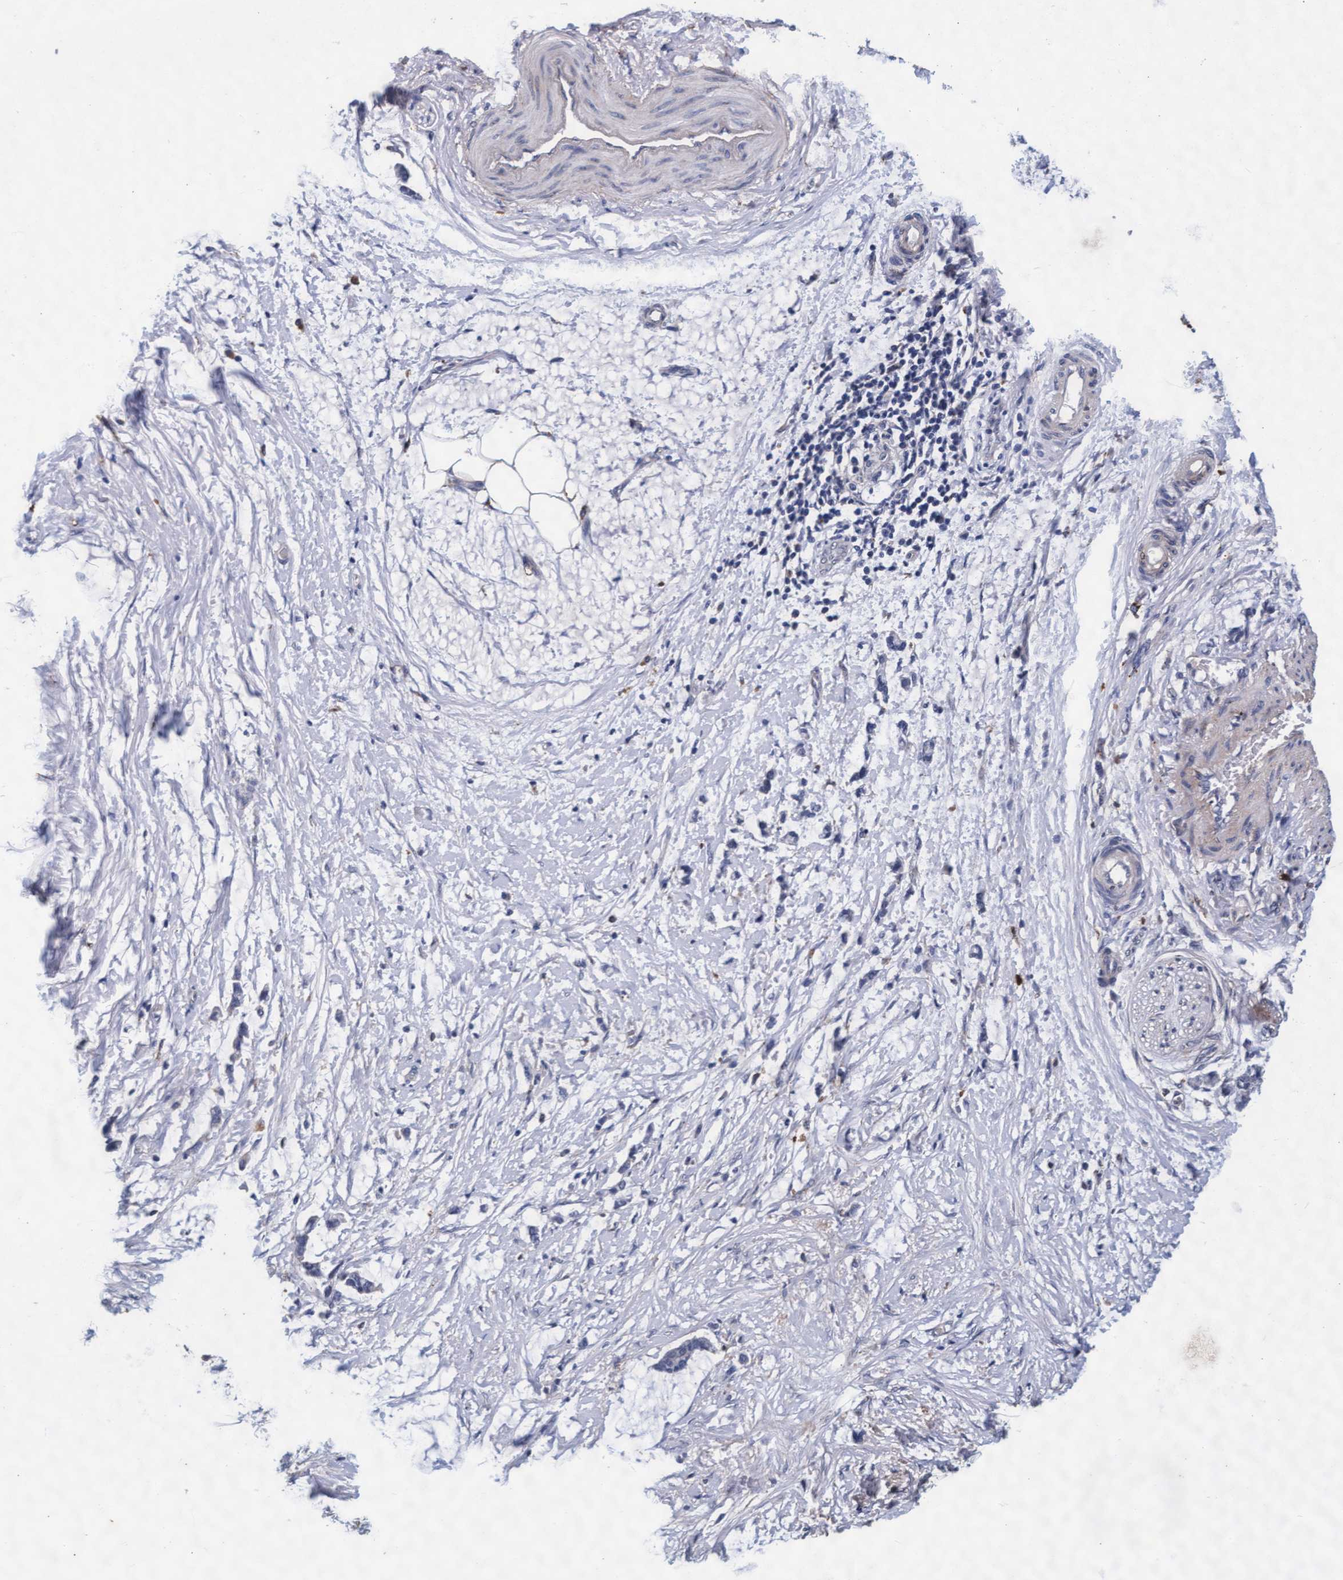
{"staining": {"intensity": "negative", "quantity": "none", "location": "none"}, "tissue": "adipose tissue", "cell_type": "Adipocytes", "image_type": "normal", "snomed": [{"axis": "morphology", "description": "Normal tissue, NOS"}, {"axis": "morphology", "description": "Adenocarcinoma, NOS"}, {"axis": "topography", "description": "Colon"}, {"axis": "topography", "description": "Peripheral nerve tissue"}], "caption": "Micrograph shows no protein expression in adipocytes of benign adipose tissue. Brightfield microscopy of immunohistochemistry (IHC) stained with DAB (3,3'-diaminobenzidine) (brown) and hematoxylin (blue), captured at high magnification.", "gene": "CPQ", "patient": {"sex": "male", "age": 14}}